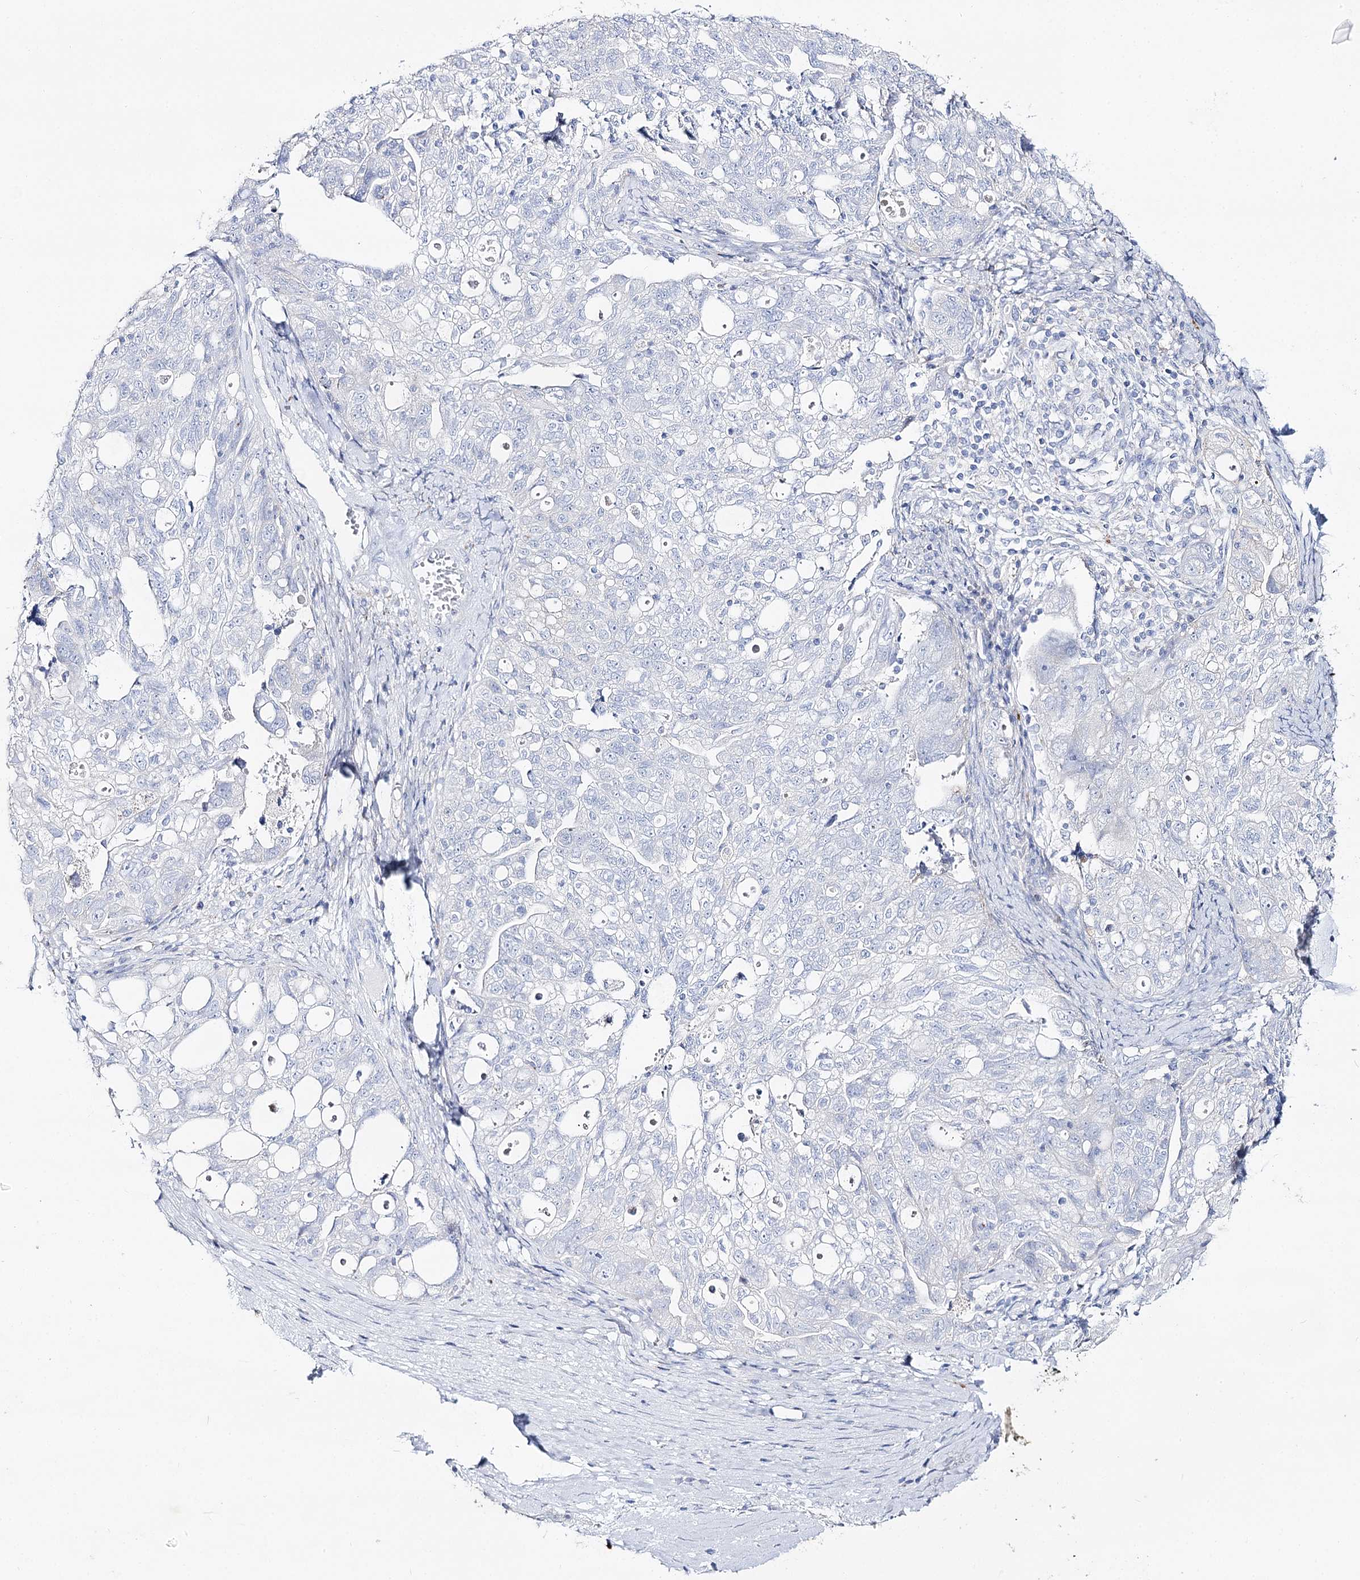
{"staining": {"intensity": "negative", "quantity": "none", "location": "none"}, "tissue": "ovarian cancer", "cell_type": "Tumor cells", "image_type": "cancer", "snomed": [{"axis": "morphology", "description": "Carcinoma, NOS"}, {"axis": "morphology", "description": "Cystadenocarcinoma, serous, NOS"}, {"axis": "topography", "description": "Ovary"}], "caption": "This is a histopathology image of immunohistochemistry staining of carcinoma (ovarian), which shows no positivity in tumor cells. Brightfield microscopy of immunohistochemistry (IHC) stained with DAB (brown) and hematoxylin (blue), captured at high magnification.", "gene": "SLC3A1", "patient": {"sex": "female", "age": 69}}